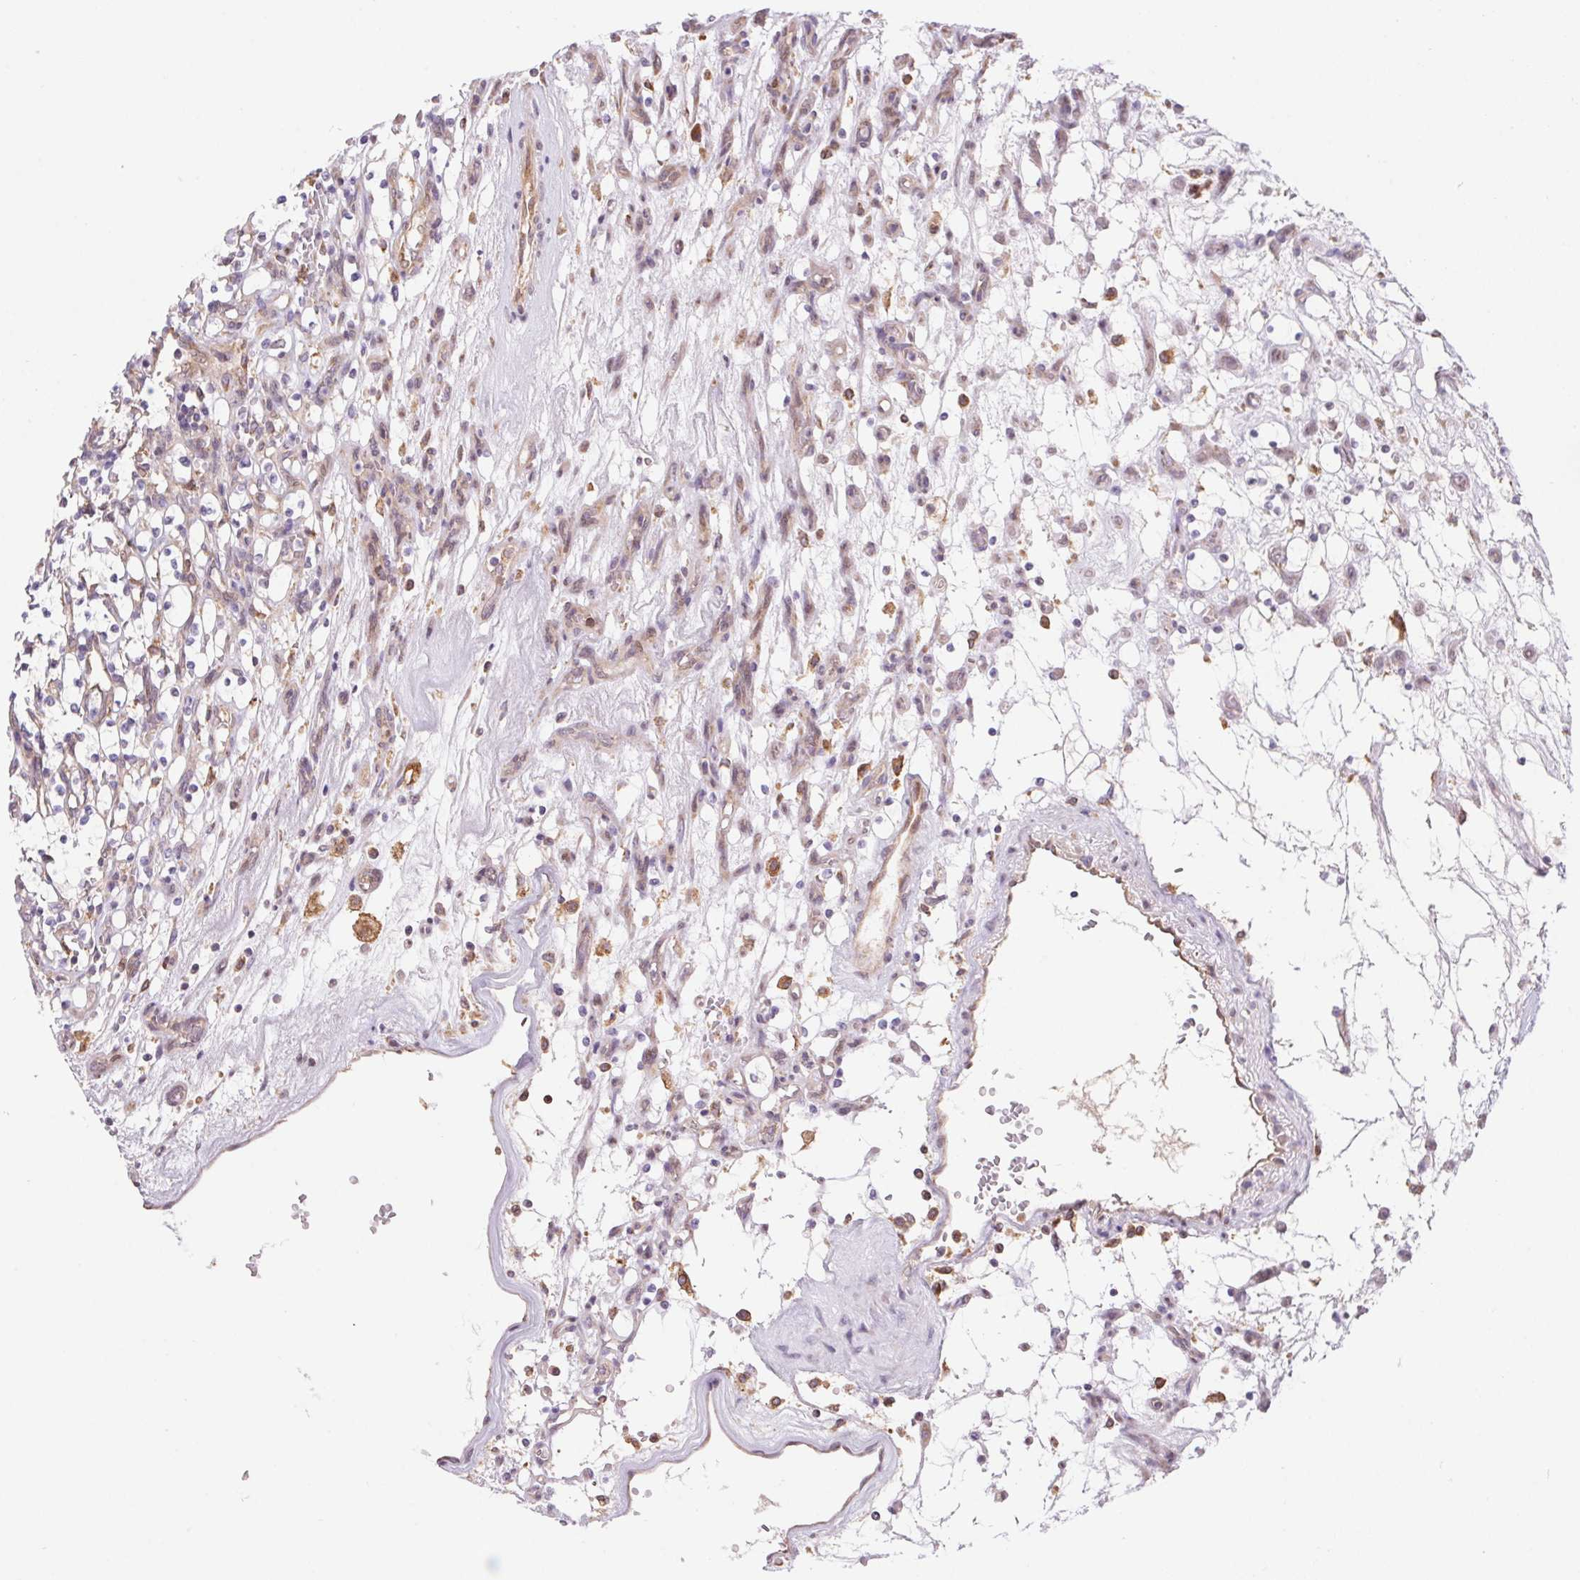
{"staining": {"intensity": "negative", "quantity": "none", "location": "none"}, "tissue": "renal cancer", "cell_type": "Tumor cells", "image_type": "cancer", "snomed": [{"axis": "morphology", "description": "Adenocarcinoma, NOS"}, {"axis": "topography", "description": "Kidney"}], "caption": "An image of human adenocarcinoma (renal) is negative for staining in tumor cells.", "gene": "KLHL20", "patient": {"sex": "female", "age": 69}}